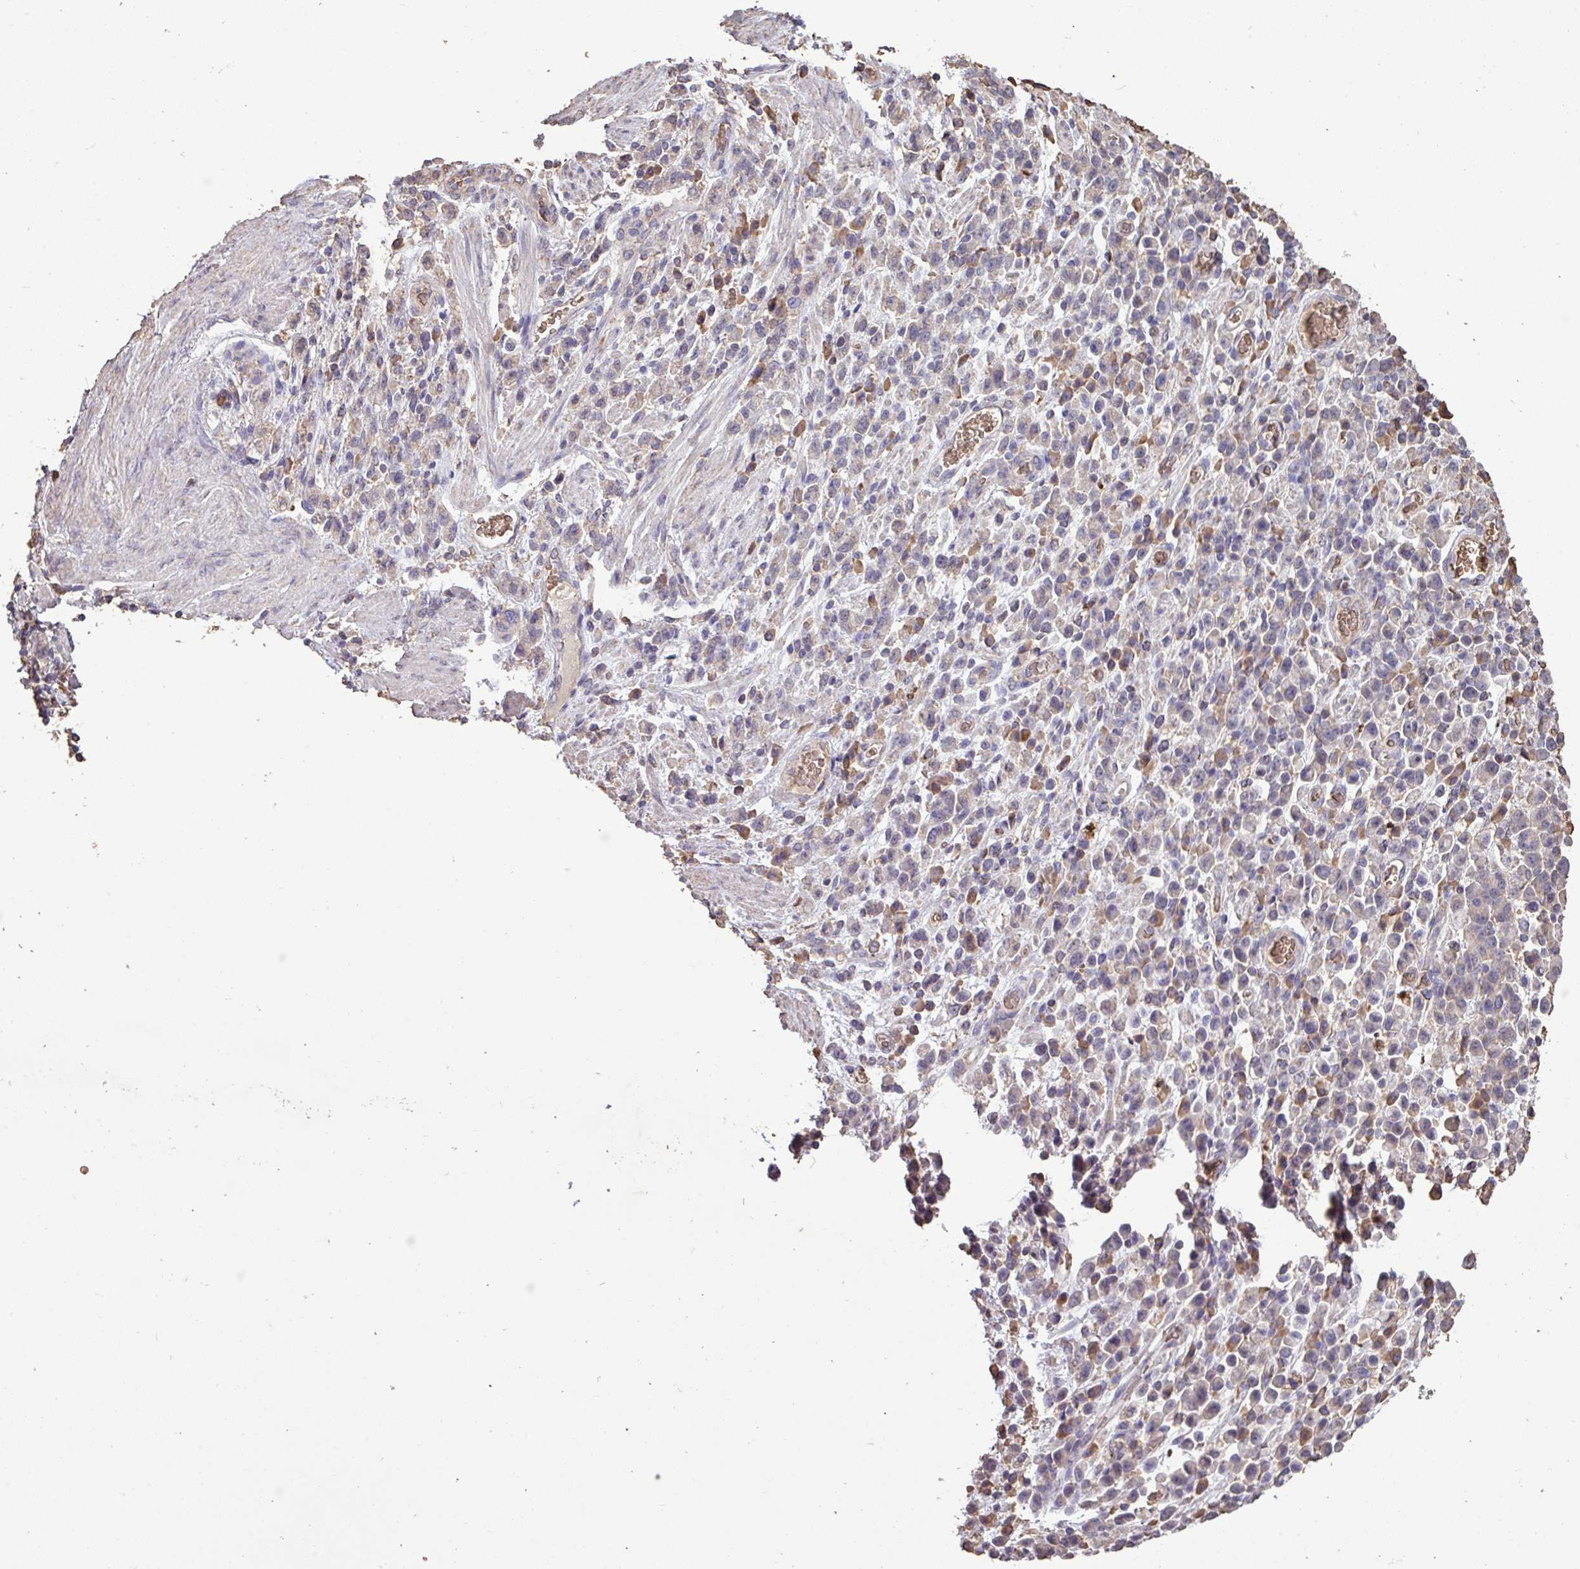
{"staining": {"intensity": "weak", "quantity": "25%-75%", "location": "cytoplasmic/membranous"}, "tissue": "stomach cancer", "cell_type": "Tumor cells", "image_type": "cancer", "snomed": [{"axis": "morphology", "description": "Adenocarcinoma, NOS"}, {"axis": "topography", "description": "Stomach"}], "caption": "Human adenocarcinoma (stomach) stained with a brown dye exhibits weak cytoplasmic/membranous positive staining in about 25%-75% of tumor cells.", "gene": "CAMK2B", "patient": {"sex": "male", "age": 77}}